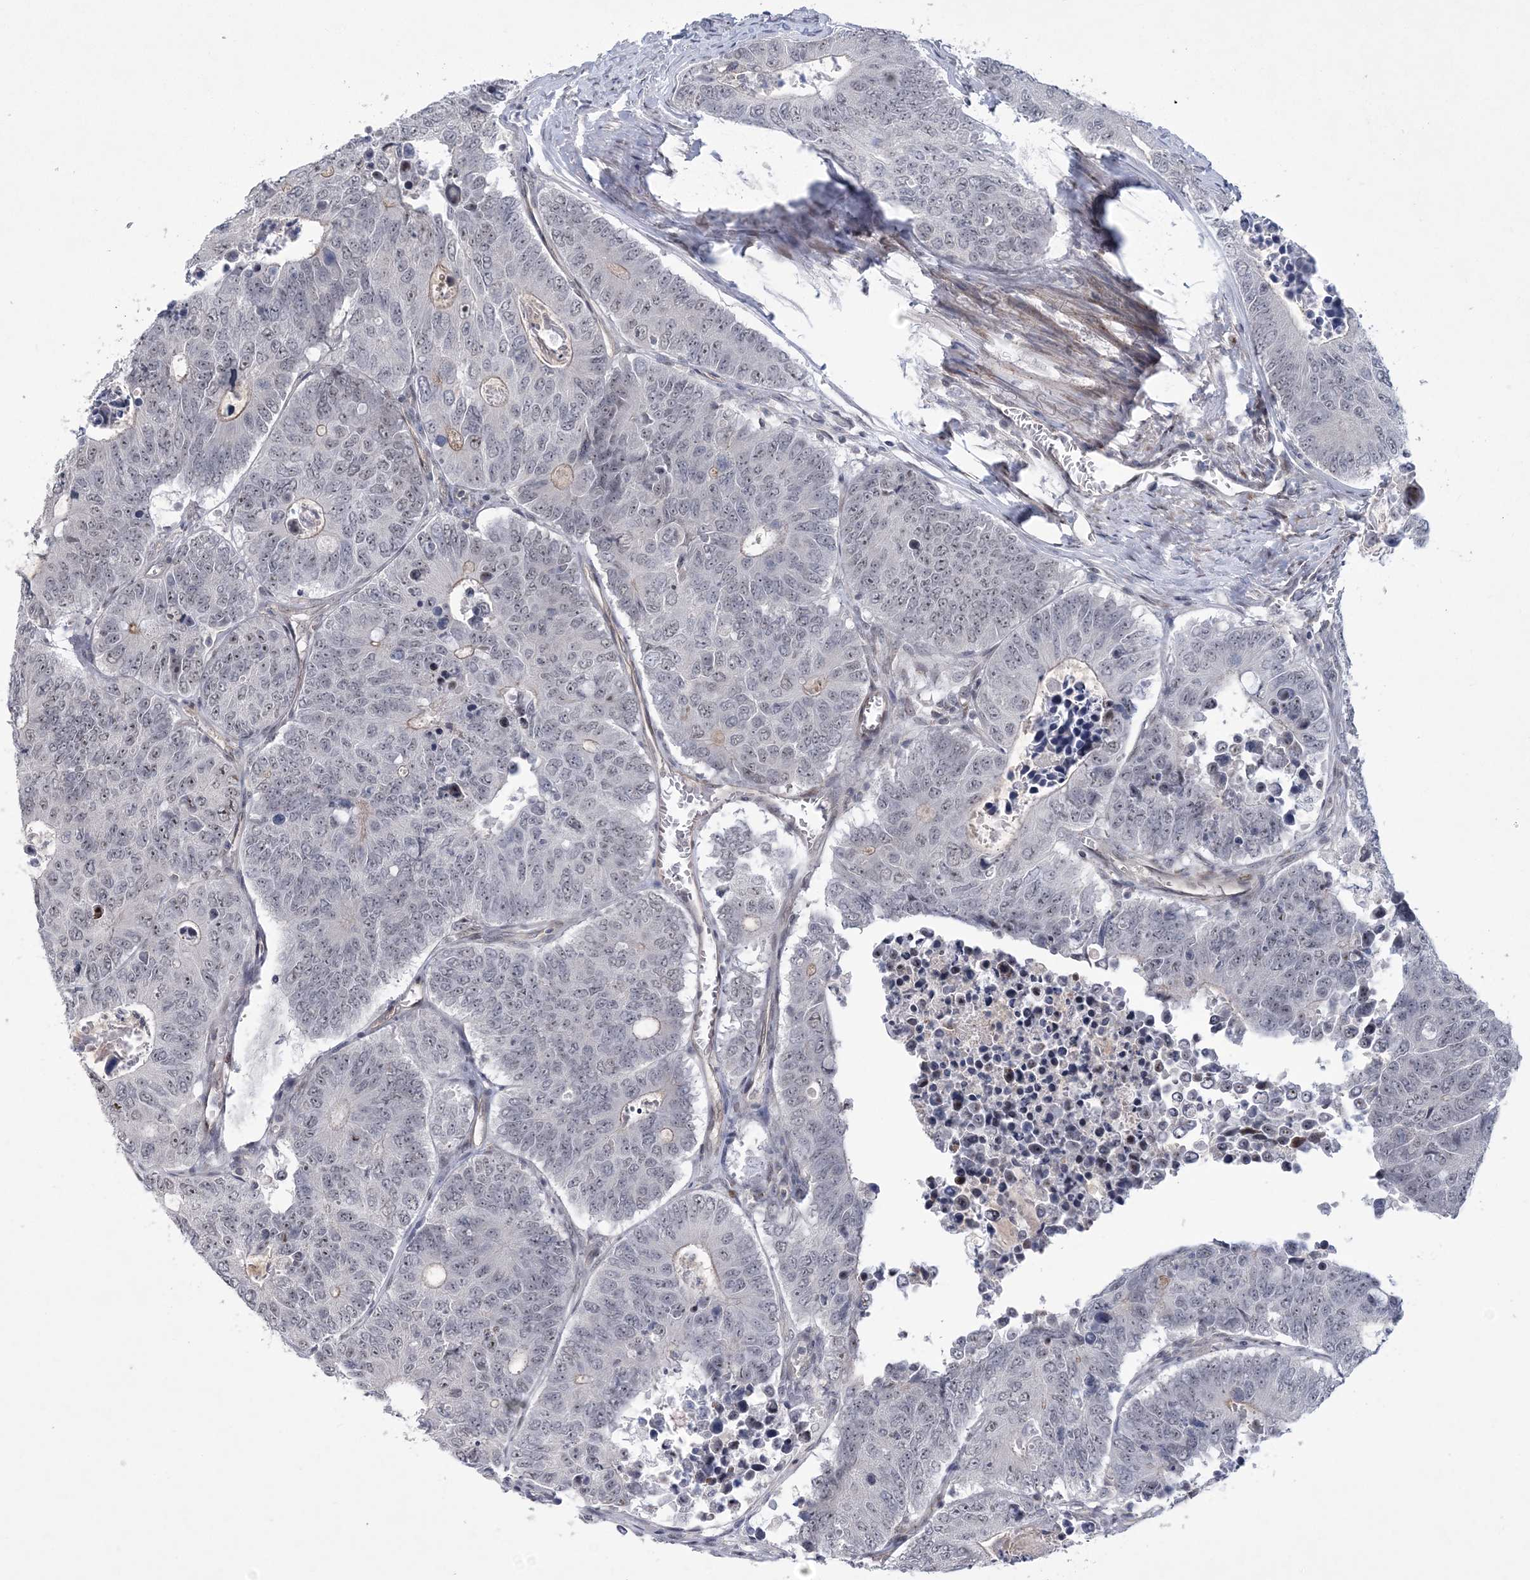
{"staining": {"intensity": "moderate", "quantity": "<25%", "location": "nuclear"}, "tissue": "colorectal cancer", "cell_type": "Tumor cells", "image_type": "cancer", "snomed": [{"axis": "morphology", "description": "Adenocarcinoma, NOS"}, {"axis": "topography", "description": "Colon"}], "caption": "Immunohistochemical staining of human adenocarcinoma (colorectal) shows moderate nuclear protein positivity in approximately <25% of tumor cells. The protein of interest is stained brown, and the nuclei are stained in blue (DAB IHC with brightfield microscopy, high magnification).", "gene": "HOMEZ", "patient": {"sex": "male", "age": 87}}